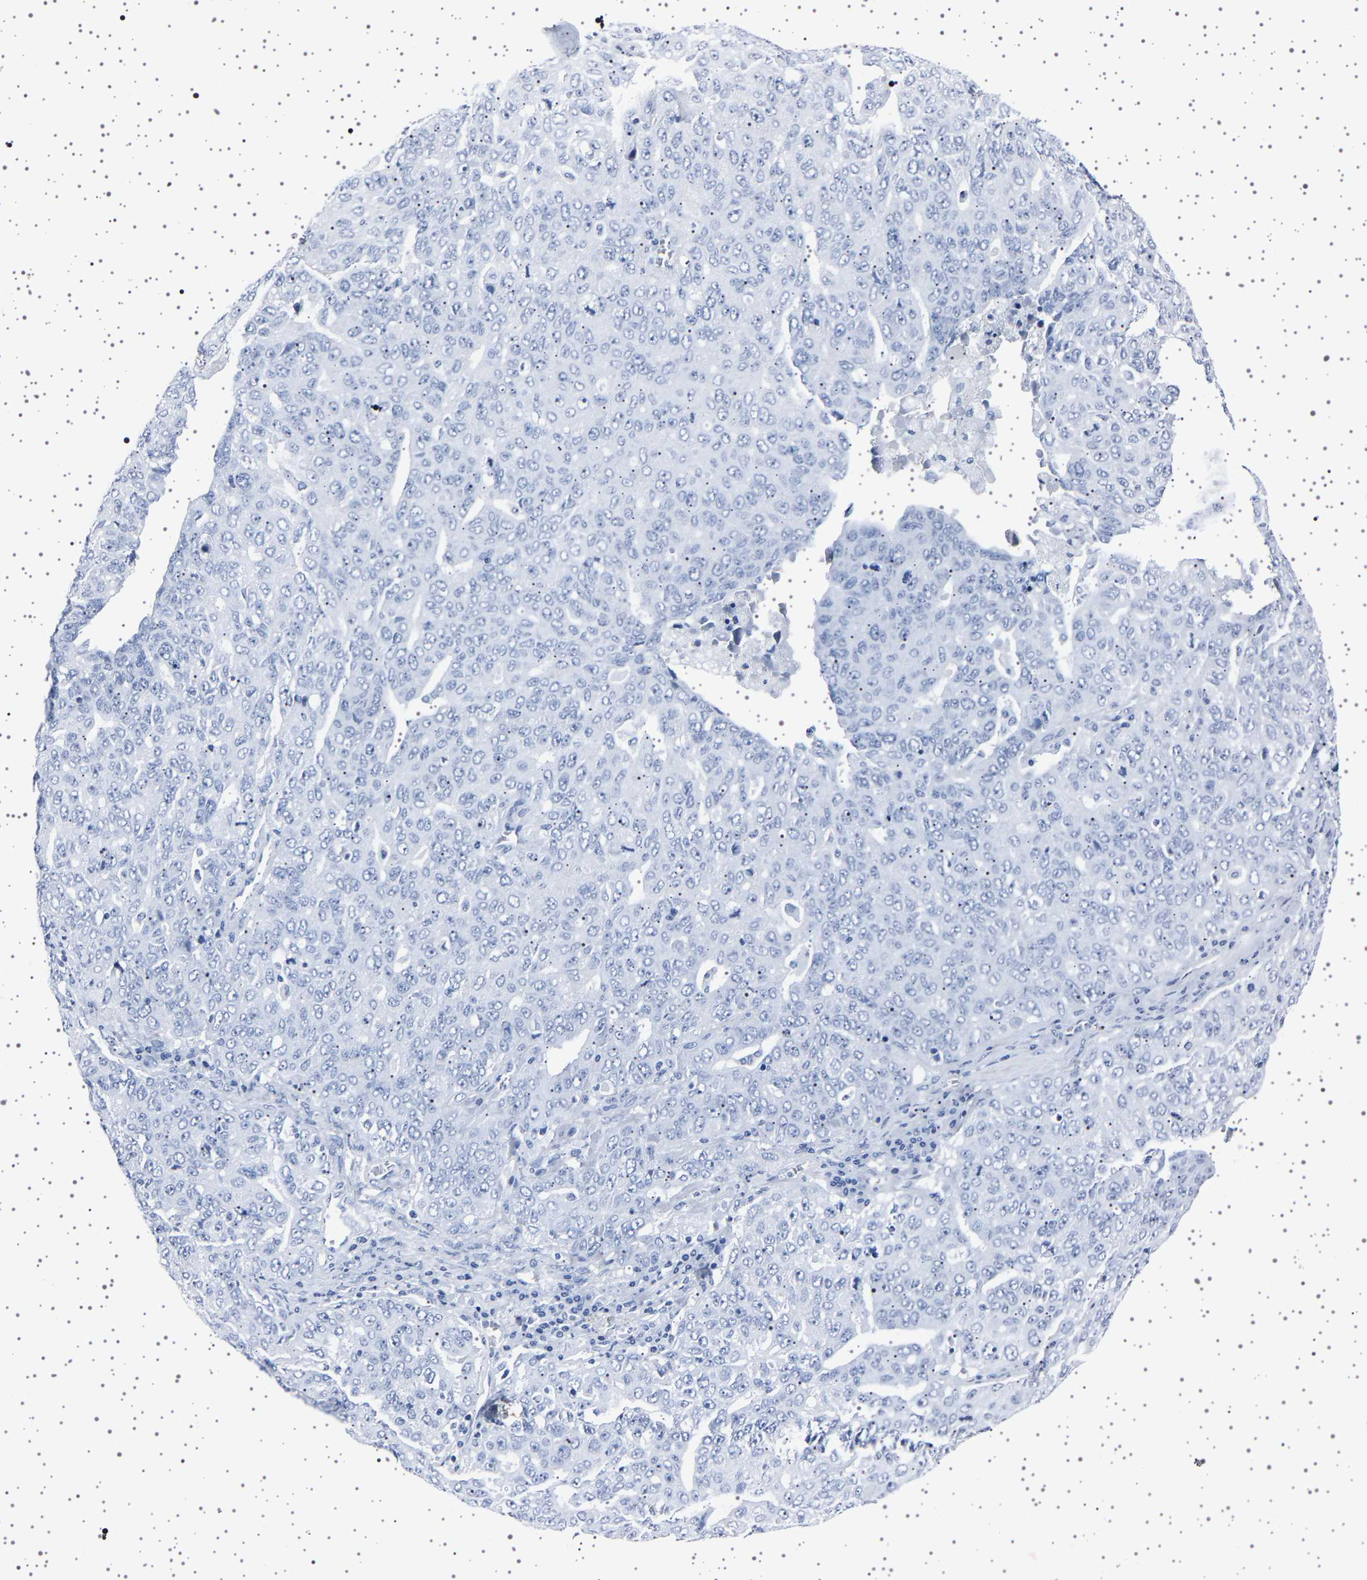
{"staining": {"intensity": "negative", "quantity": "none", "location": "none"}, "tissue": "ovarian cancer", "cell_type": "Tumor cells", "image_type": "cancer", "snomed": [{"axis": "morphology", "description": "Carcinoma, endometroid"}, {"axis": "topography", "description": "Ovary"}], "caption": "Ovarian cancer (endometroid carcinoma) was stained to show a protein in brown. There is no significant expression in tumor cells. The staining was performed using DAB to visualize the protein expression in brown, while the nuclei were stained in blue with hematoxylin (Magnification: 20x).", "gene": "TFF3", "patient": {"sex": "female", "age": 62}}